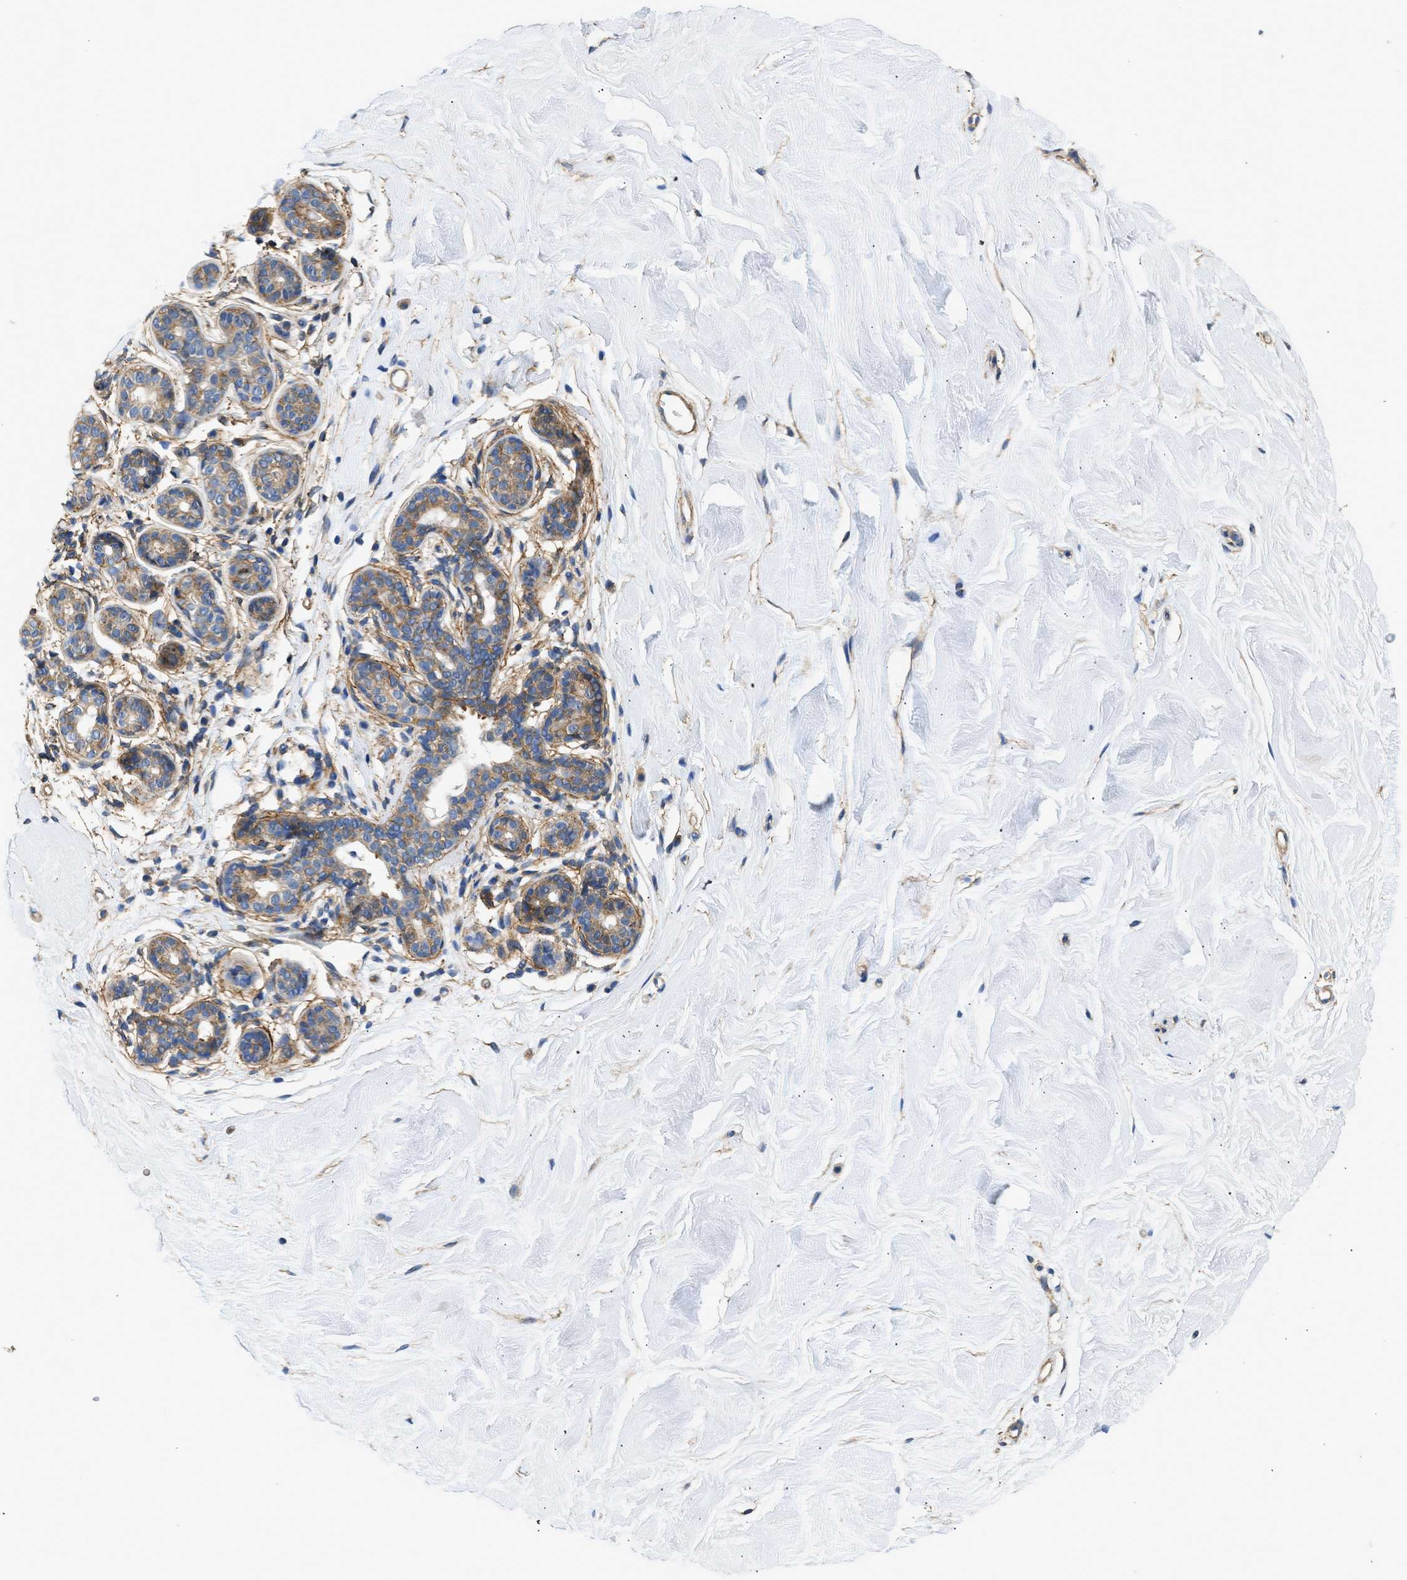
{"staining": {"intensity": "weak", "quantity": ">75%", "location": "cytoplasmic/membranous"}, "tissue": "breast", "cell_type": "Adipocytes", "image_type": "normal", "snomed": [{"axis": "morphology", "description": "Normal tissue, NOS"}, {"axis": "topography", "description": "Breast"}], "caption": "Protein staining displays weak cytoplasmic/membranous expression in approximately >75% of adipocytes in benign breast. Nuclei are stained in blue.", "gene": "SEPTIN2", "patient": {"sex": "female", "age": 22}}